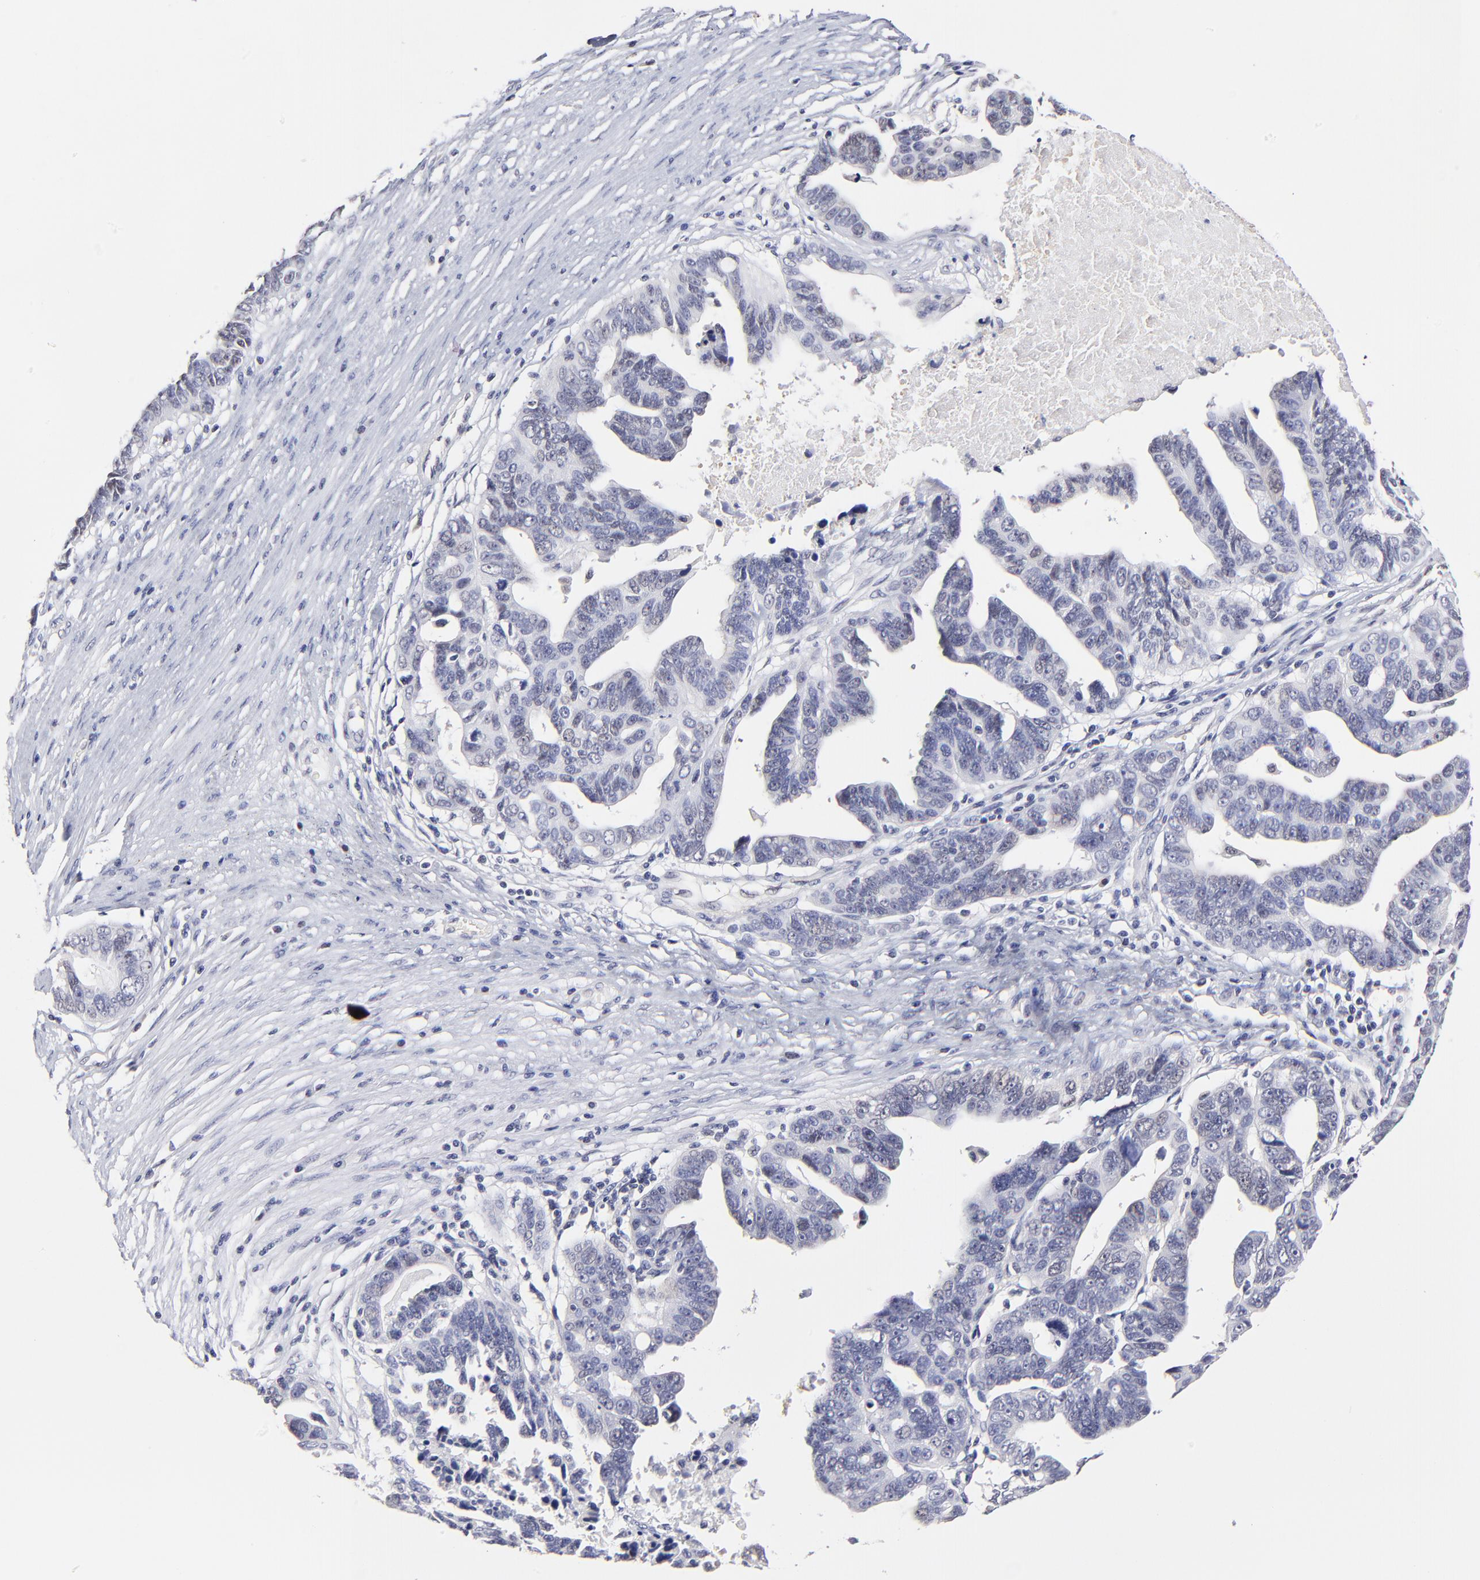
{"staining": {"intensity": "negative", "quantity": "none", "location": "none"}, "tissue": "ovarian cancer", "cell_type": "Tumor cells", "image_type": "cancer", "snomed": [{"axis": "morphology", "description": "Carcinoma, endometroid"}, {"axis": "morphology", "description": "Cystadenocarcinoma, serous, NOS"}, {"axis": "topography", "description": "Ovary"}], "caption": "This is a histopathology image of IHC staining of ovarian endometroid carcinoma, which shows no expression in tumor cells.", "gene": "ZNF10", "patient": {"sex": "female", "age": 45}}